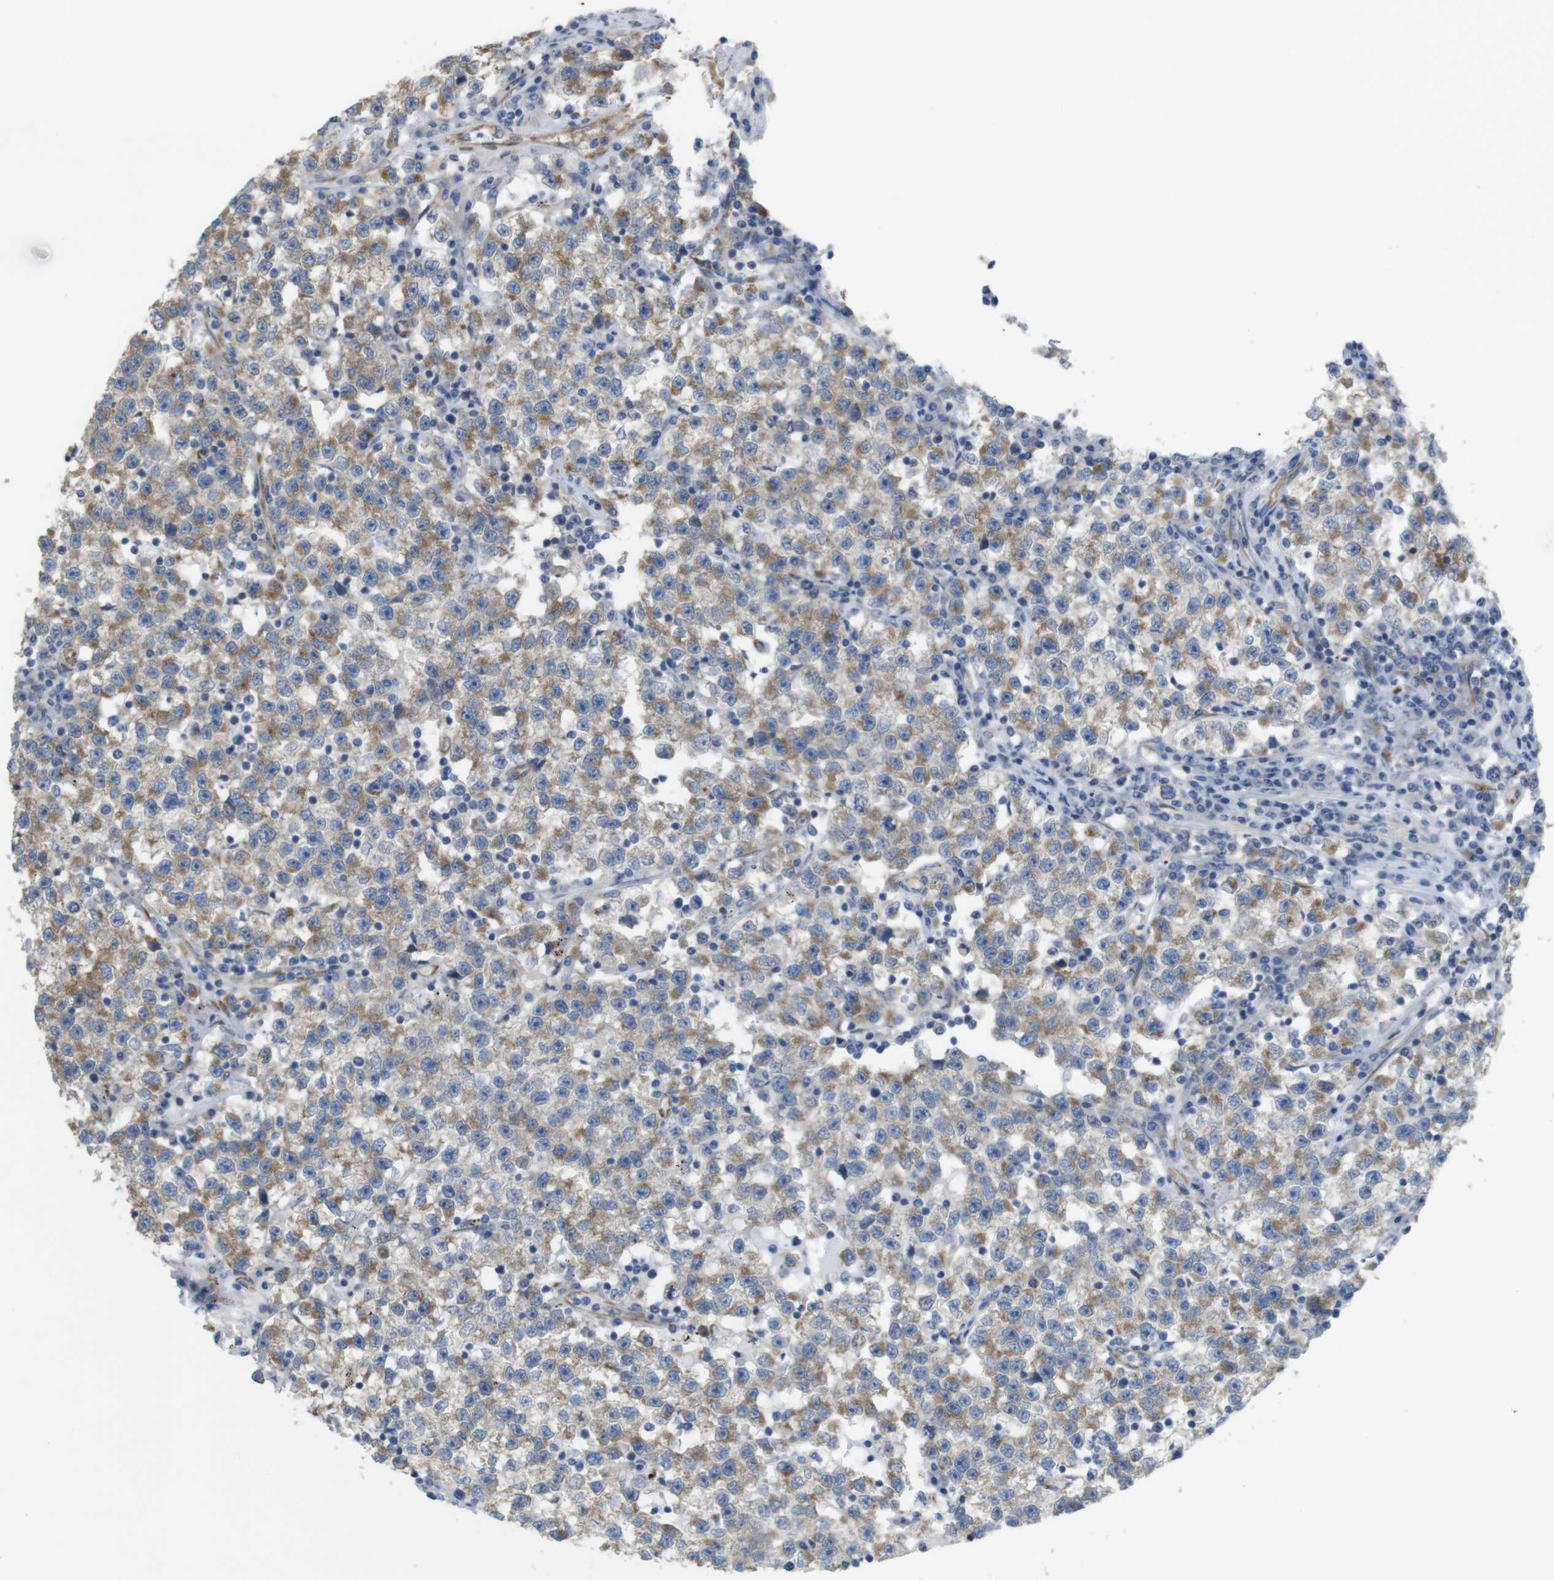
{"staining": {"intensity": "moderate", "quantity": ">75%", "location": "cytoplasmic/membranous"}, "tissue": "testis cancer", "cell_type": "Tumor cells", "image_type": "cancer", "snomed": [{"axis": "morphology", "description": "Seminoma, NOS"}, {"axis": "topography", "description": "Testis"}], "caption": "Protein analysis of testis cancer (seminoma) tissue demonstrates moderate cytoplasmic/membranous positivity in approximately >75% of tumor cells. Nuclei are stained in blue.", "gene": "PCNX2", "patient": {"sex": "male", "age": 22}}